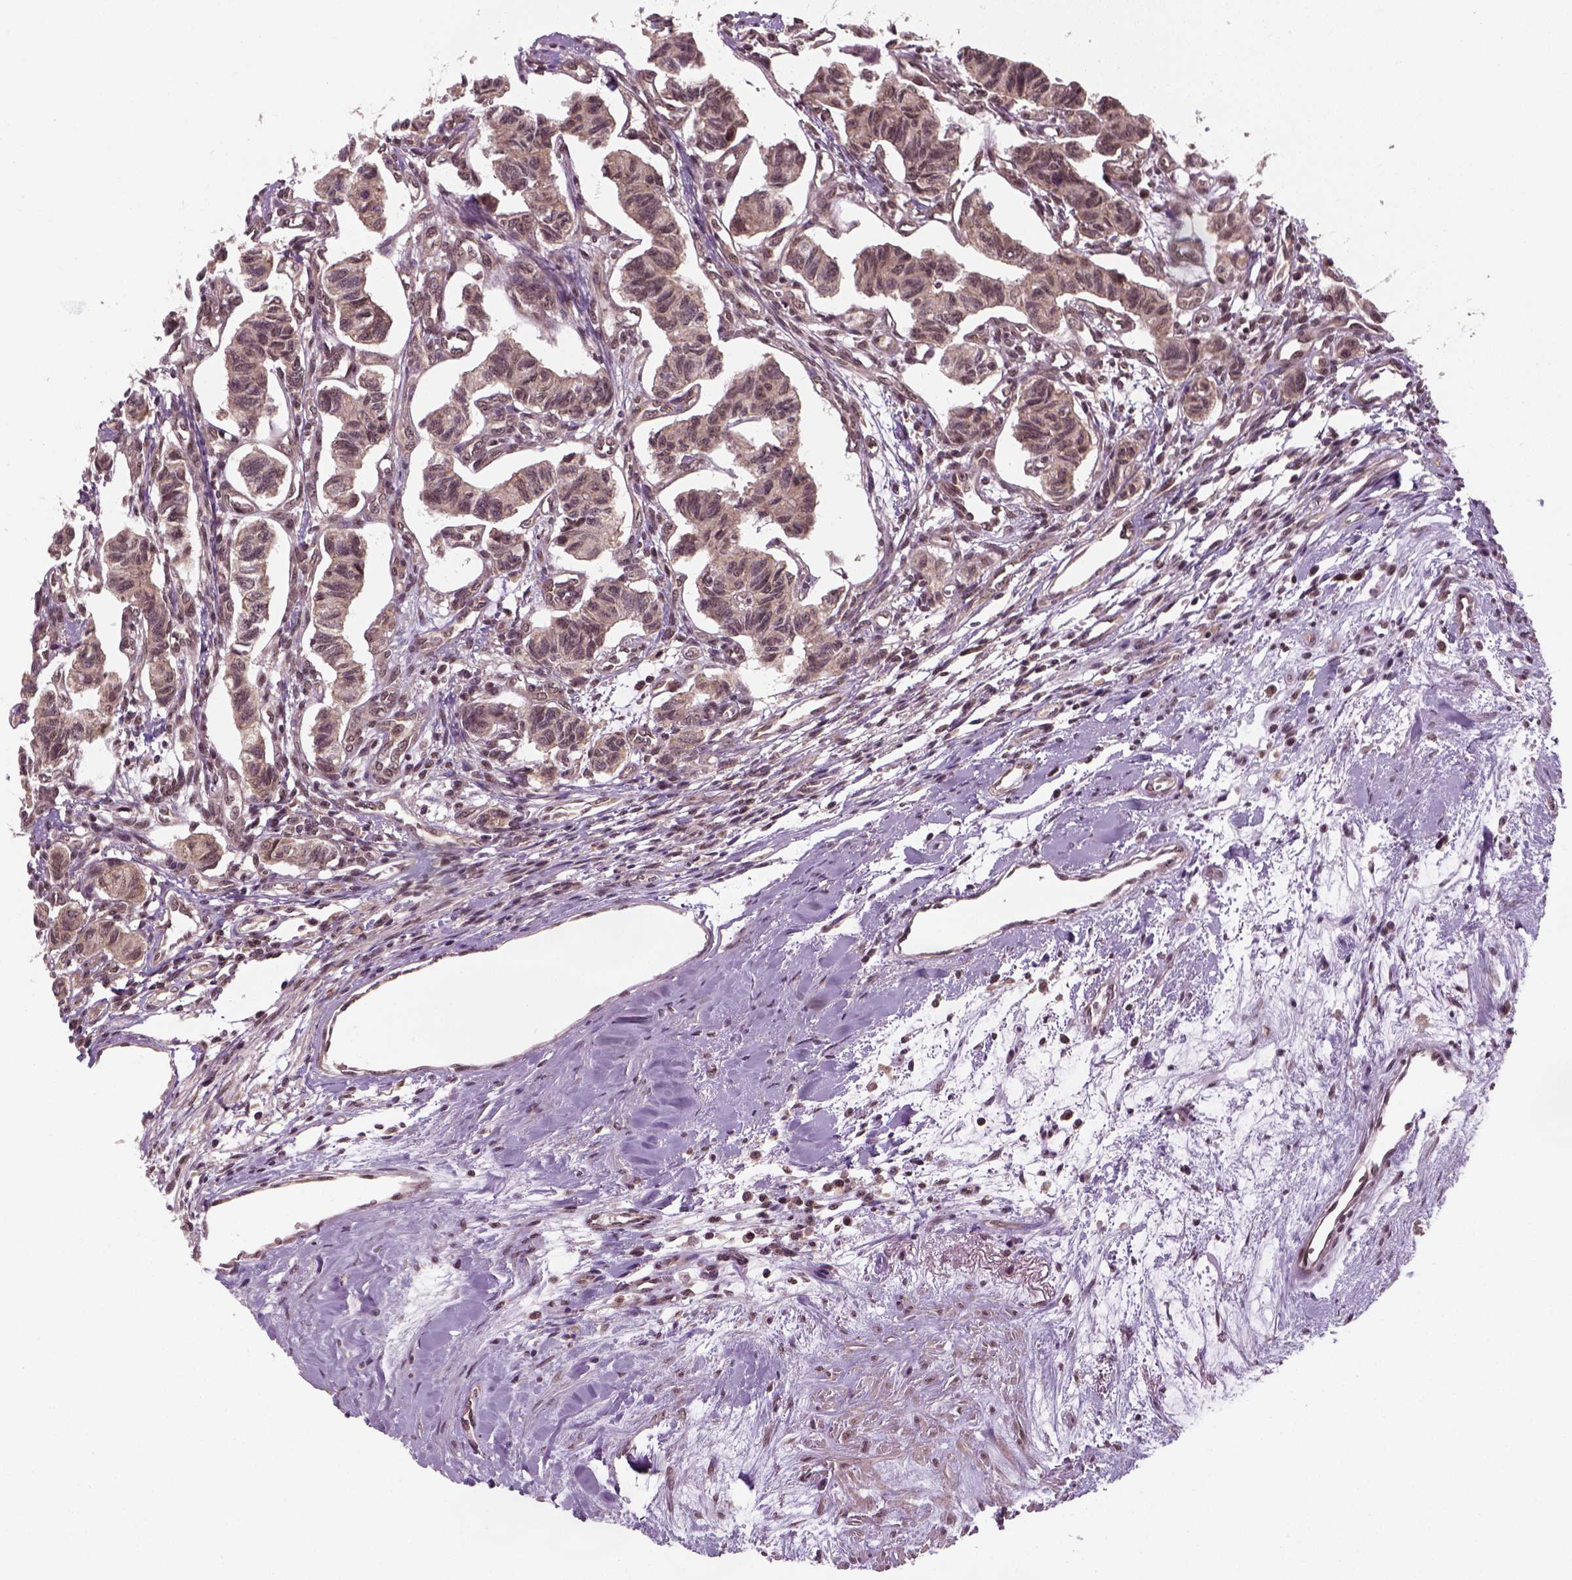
{"staining": {"intensity": "moderate", "quantity": ">75%", "location": "cytoplasmic/membranous"}, "tissue": "carcinoid", "cell_type": "Tumor cells", "image_type": "cancer", "snomed": [{"axis": "morphology", "description": "Carcinoid, malignant, NOS"}, {"axis": "topography", "description": "Kidney"}], "caption": "DAB (3,3'-diaminobenzidine) immunohistochemical staining of carcinoid (malignant) demonstrates moderate cytoplasmic/membranous protein expression in about >75% of tumor cells.", "gene": "NUDT9", "patient": {"sex": "female", "age": 41}}